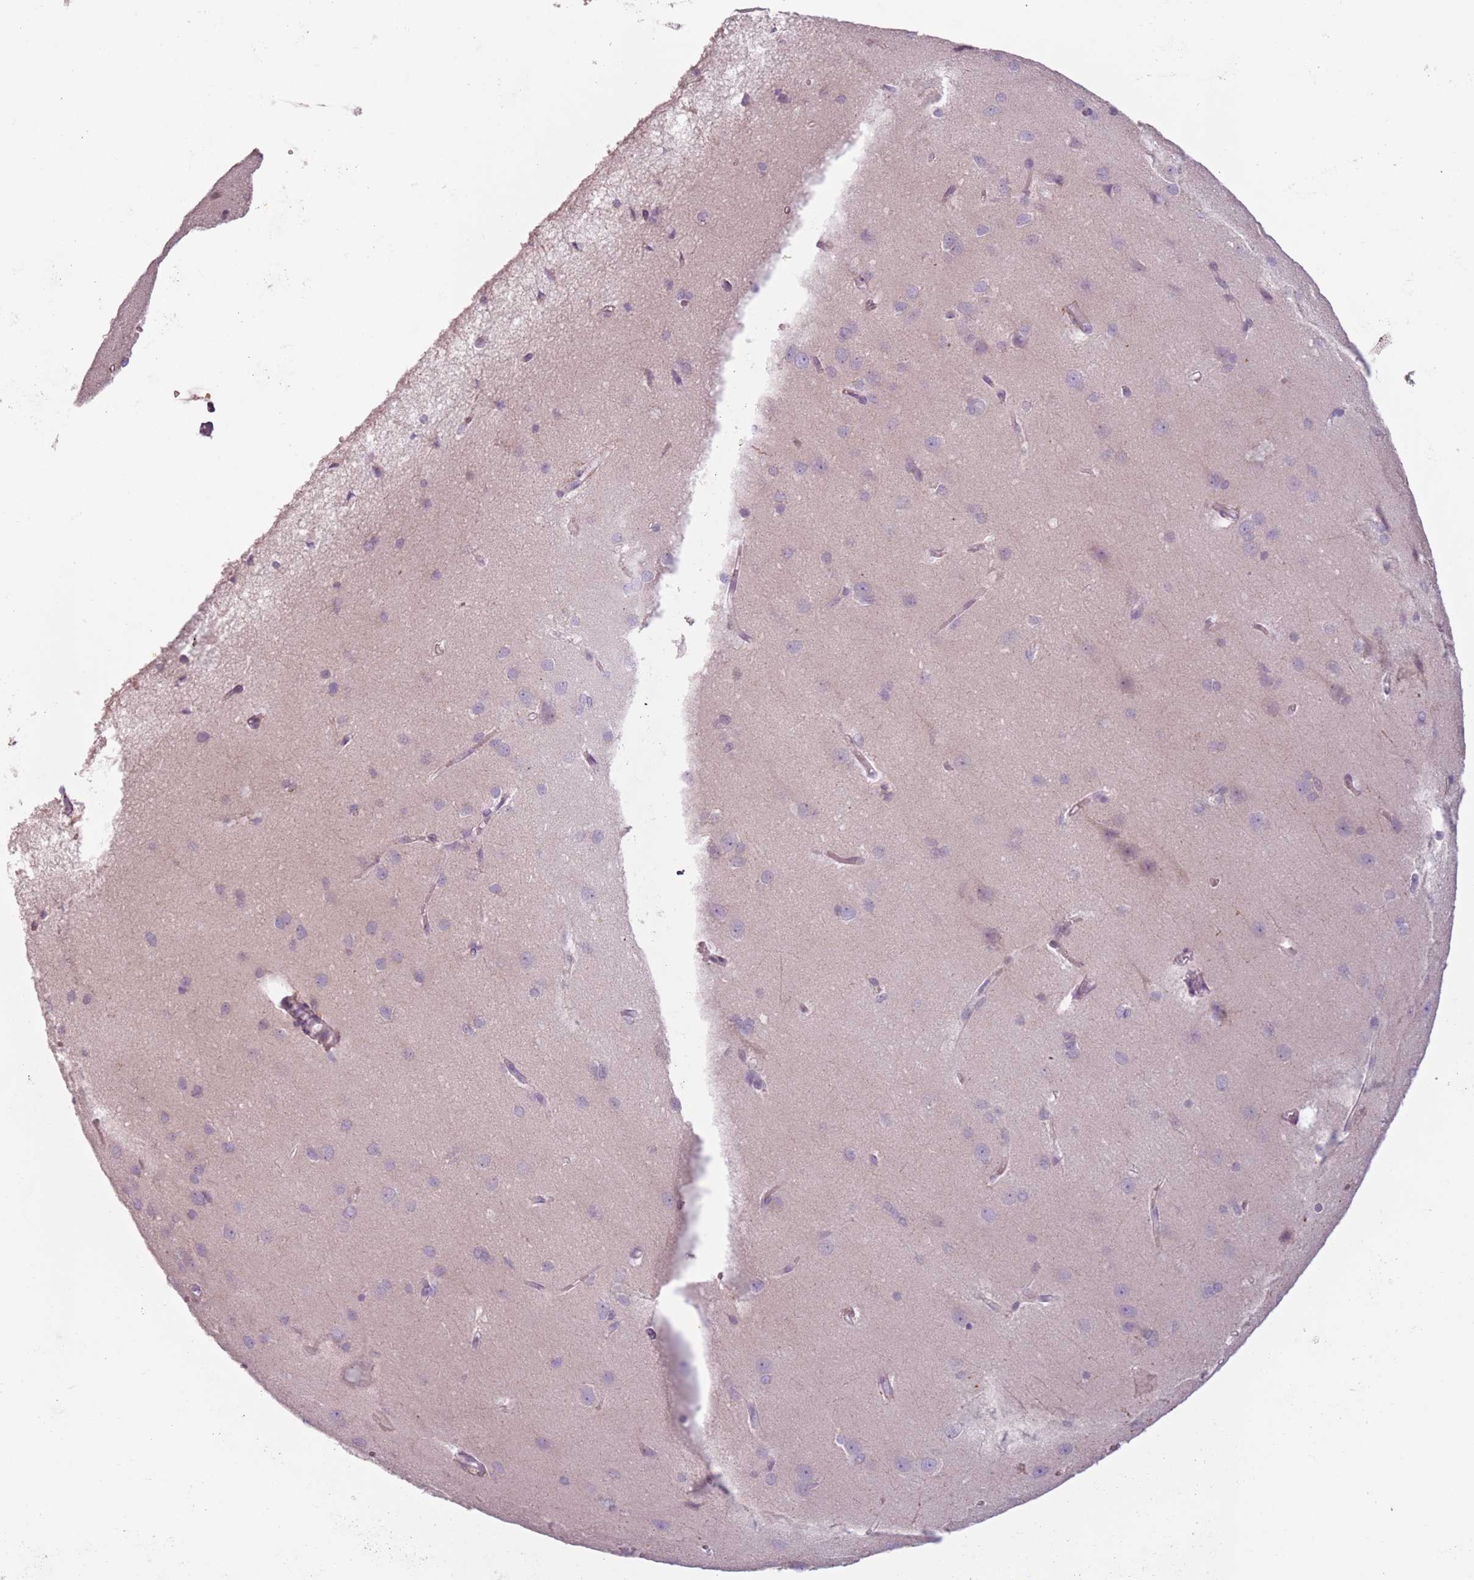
{"staining": {"intensity": "weak", "quantity": ">75%", "location": "cytoplasmic/membranous"}, "tissue": "cerebral cortex", "cell_type": "Endothelial cells", "image_type": "normal", "snomed": [{"axis": "morphology", "description": "Normal tissue, NOS"}, {"axis": "topography", "description": "Cerebral cortex"}], "caption": "Protein staining of unremarkable cerebral cortex displays weak cytoplasmic/membranous expression in approximately >75% of endothelial cells. (Stains: DAB (3,3'-diaminobenzidine) in brown, nuclei in blue, Microscopy: brightfield microscopy at high magnification).", "gene": "MEGF8", "patient": {"sex": "male", "age": 37}}